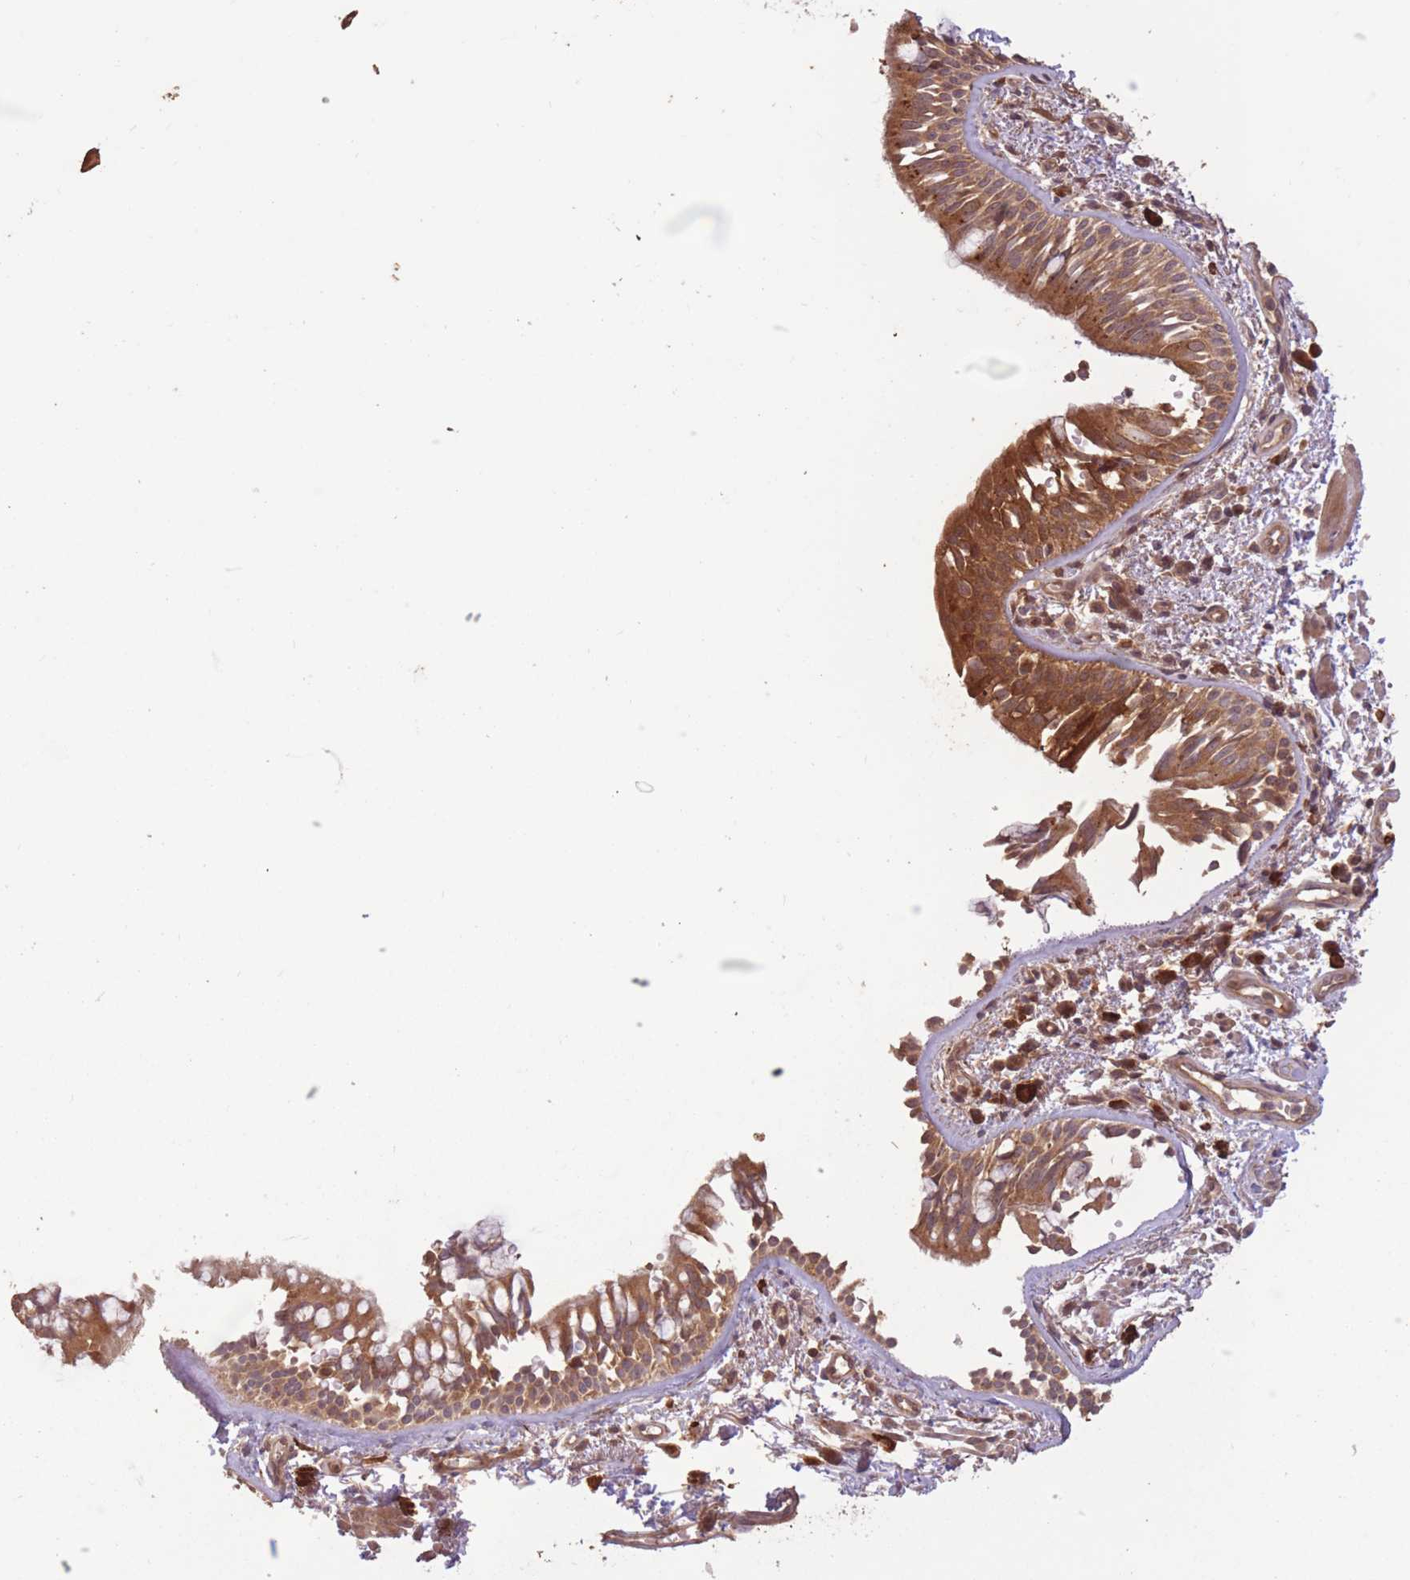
{"staining": {"intensity": "strong", "quantity": ">75%", "location": "cytoplasmic/membranous"}, "tissue": "bronchus", "cell_type": "Respiratory epithelial cells", "image_type": "normal", "snomed": [{"axis": "morphology", "description": "Normal tissue, NOS"}, {"axis": "topography", "description": "Lymph node"}, {"axis": "topography", "description": "Cartilage tissue"}, {"axis": "topography", "description": "Bronchus"}], "caption": "Immunohistochemical staining of normal human bronchus shows >75% levels of strong cytoplasmic/membranous protein positivity in approximately >75% of respiratory epithelial cells.", "gene": "ERBB3", "patient": {"sex": "female", "age": 70}}